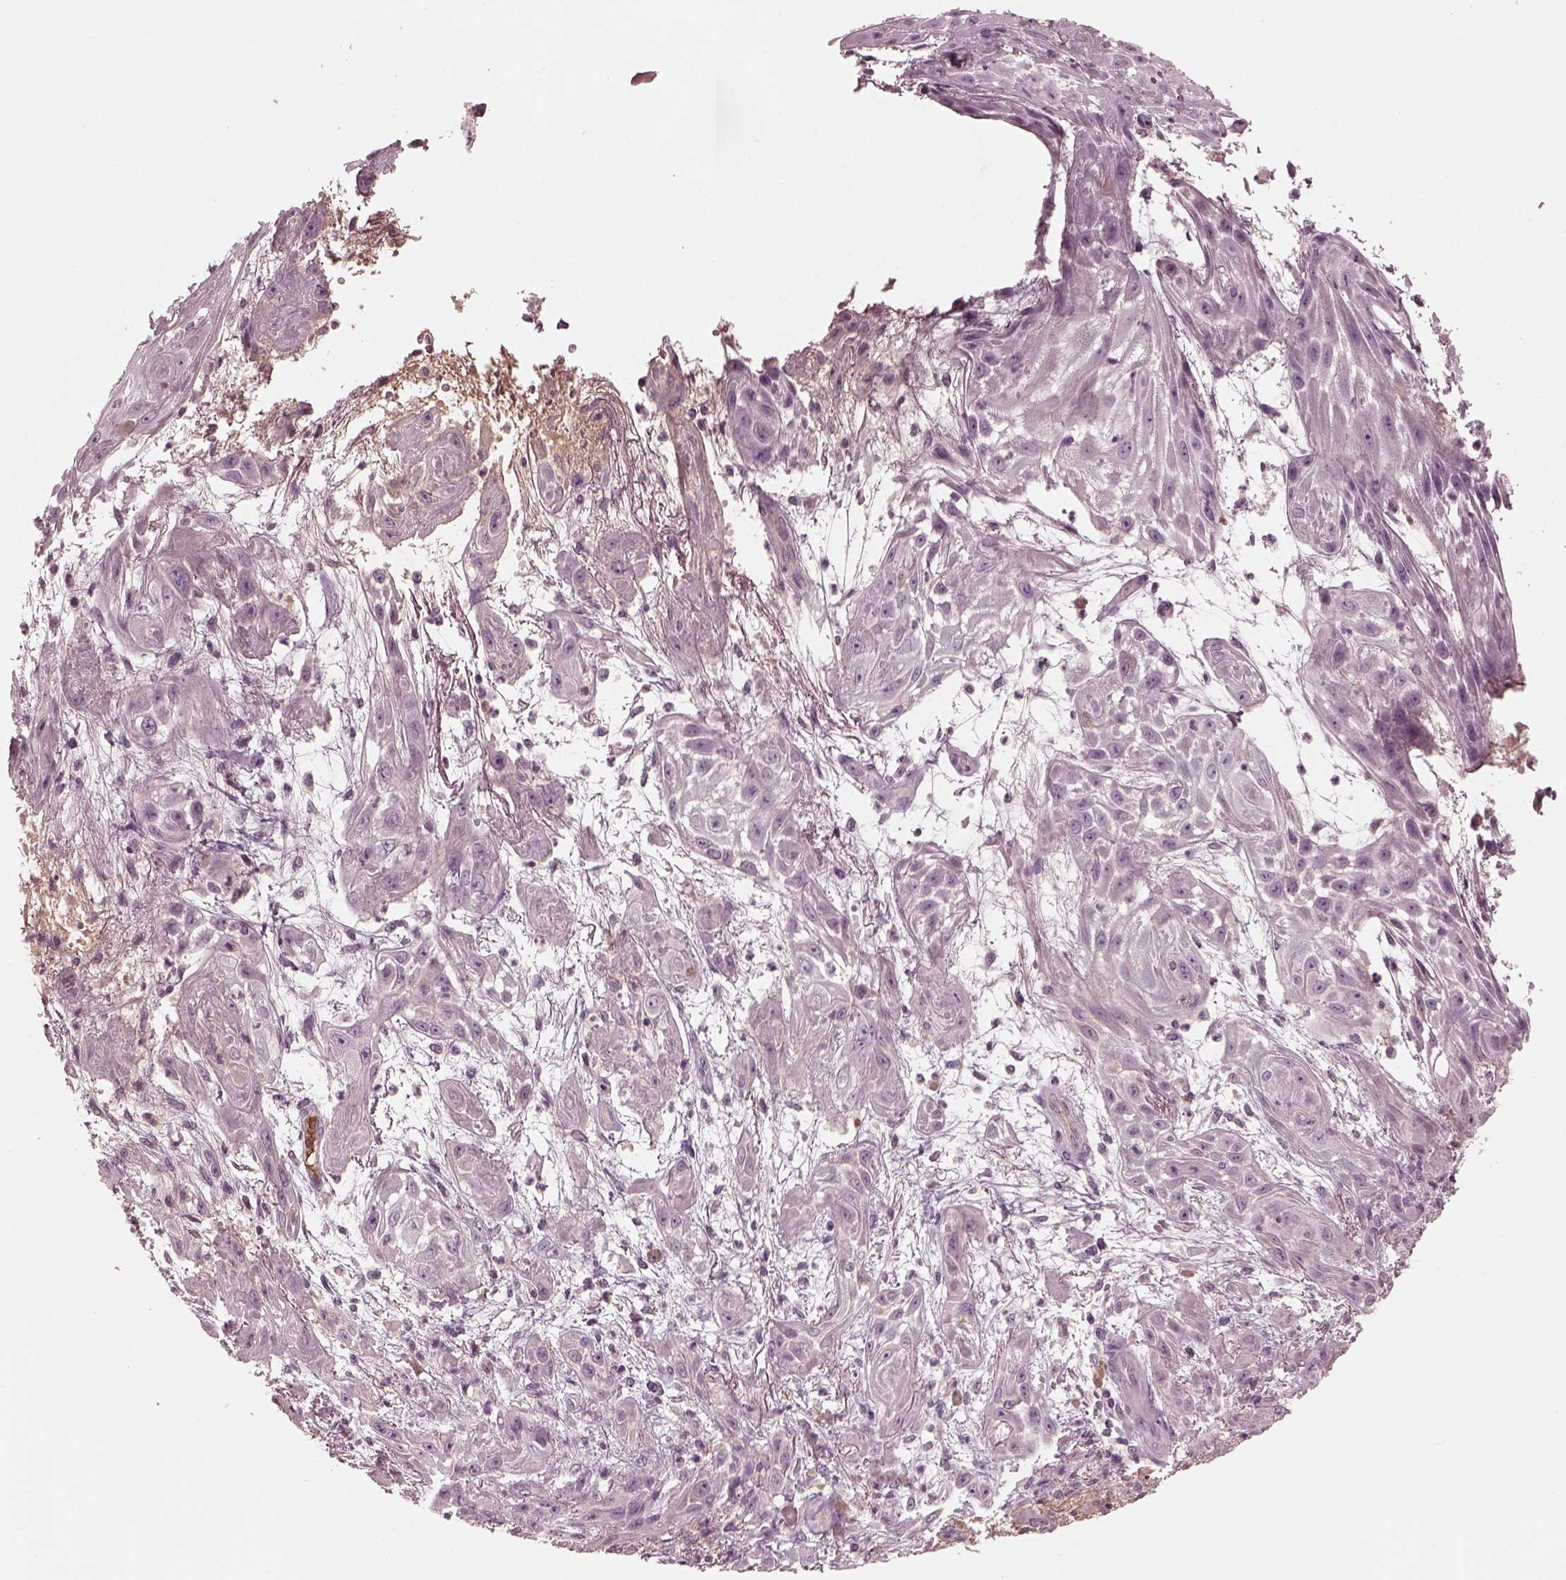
{"staining": {"intensity": "negative", "quantity": "none", "location": "none"}, "tissue": "skin cancer", "cell_type": "Tumor cells", "image_type": "cancer", "snomed": [{"axis": "morphology", "description": "Squamous cell carcinoma, NOS"}, {"axis": "topography", "description": "Skin"}], "caption": "Photomicrograph shows no protein staining in tumor cells of squamous cell carcinoma (skin) tissue.", "gene": "PORCN", "patient": {"sex": "male", "age": 62}}